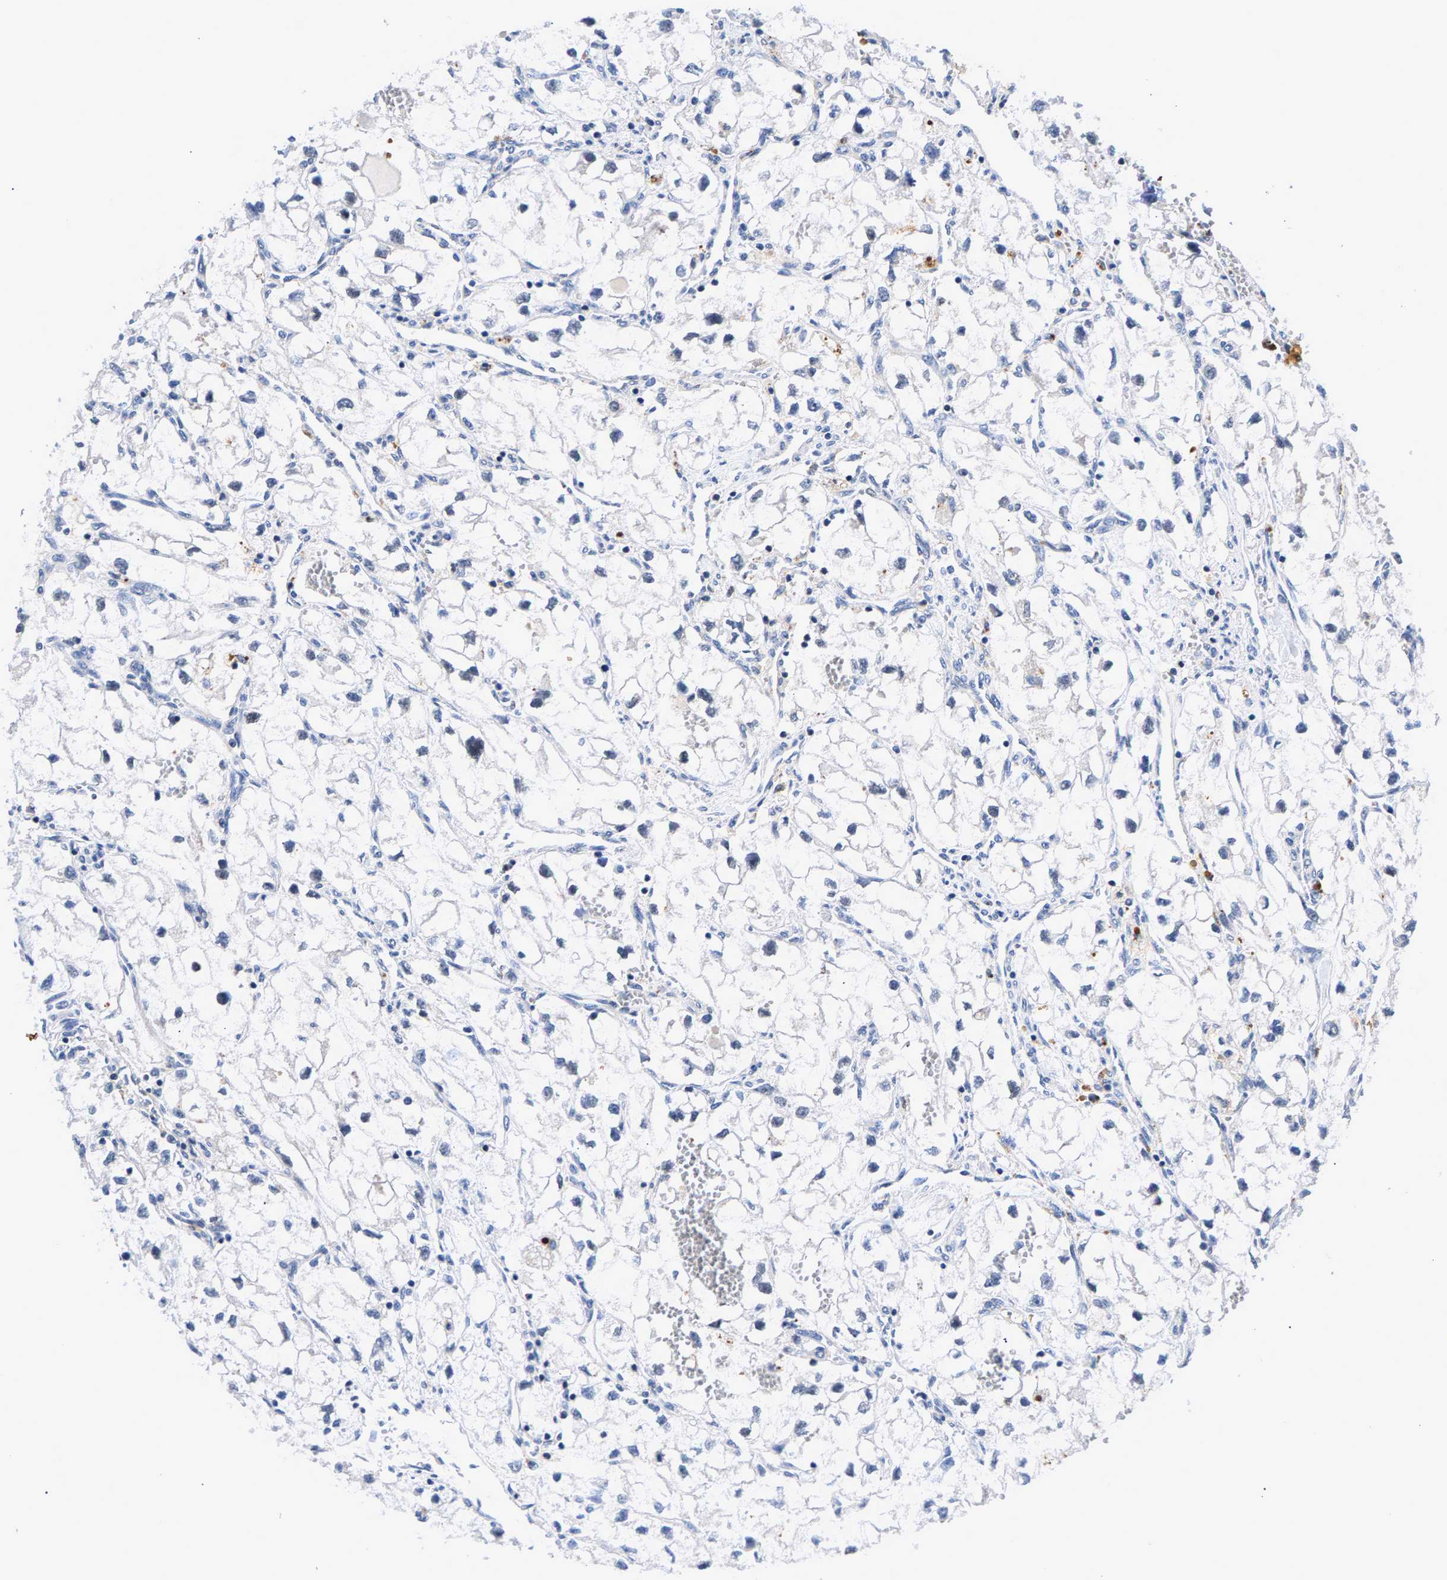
{"staining": {"intensity": "negative", "quantity": "none", "location": "none"}, "tissue": "renal cancer", "cell_type": "Tumor cells", "image_type": "cancer", "snomed": [{"axis": "morphology", "description": "Adenocarcinoma, NOS"}, {"axis": "topography", "description": "Kidney"}], "caption": "Renal cancer (adenocarcinoma) stained for a protein using immunohistochemistry reveals no staining tumor cells.", "gene": "P2RY4", "patient": {"sex": "female", "age": 70}}